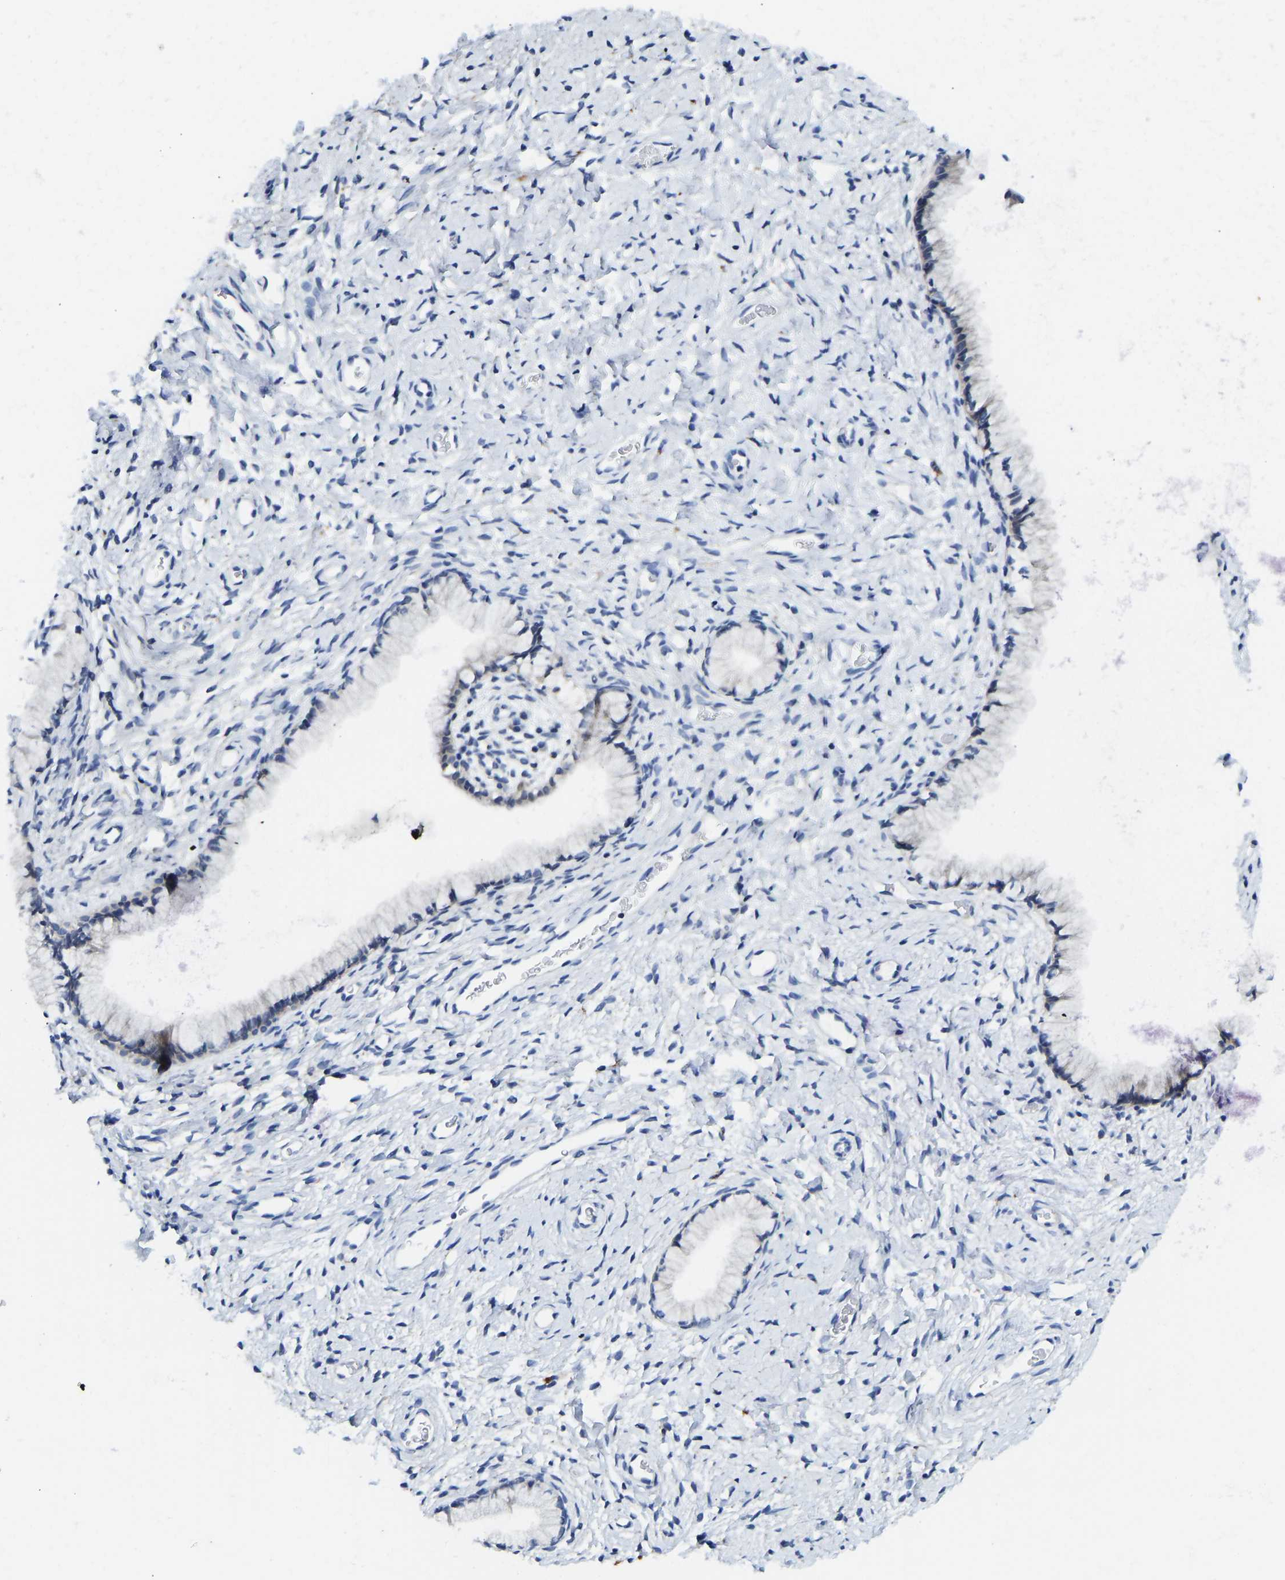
{"staining": {"intensity": "negative", "quantity": "none", "location": "none"}, "tissue": "cervix", "cell_type": "Glandular cells", "image_type": "normal", "snomed": [{"axis": "morphology", "description": "Normal tissue, NOS"}, {"axis": "topography", "description": "Cervix"}], "caption": "Immunohistochemical staining of normal human cervix shows no significant expression in glandular cells. (DAB IHC, high magnification).", "gene": "NDRG3", "patient": {"sex": "female", "age": 72}}